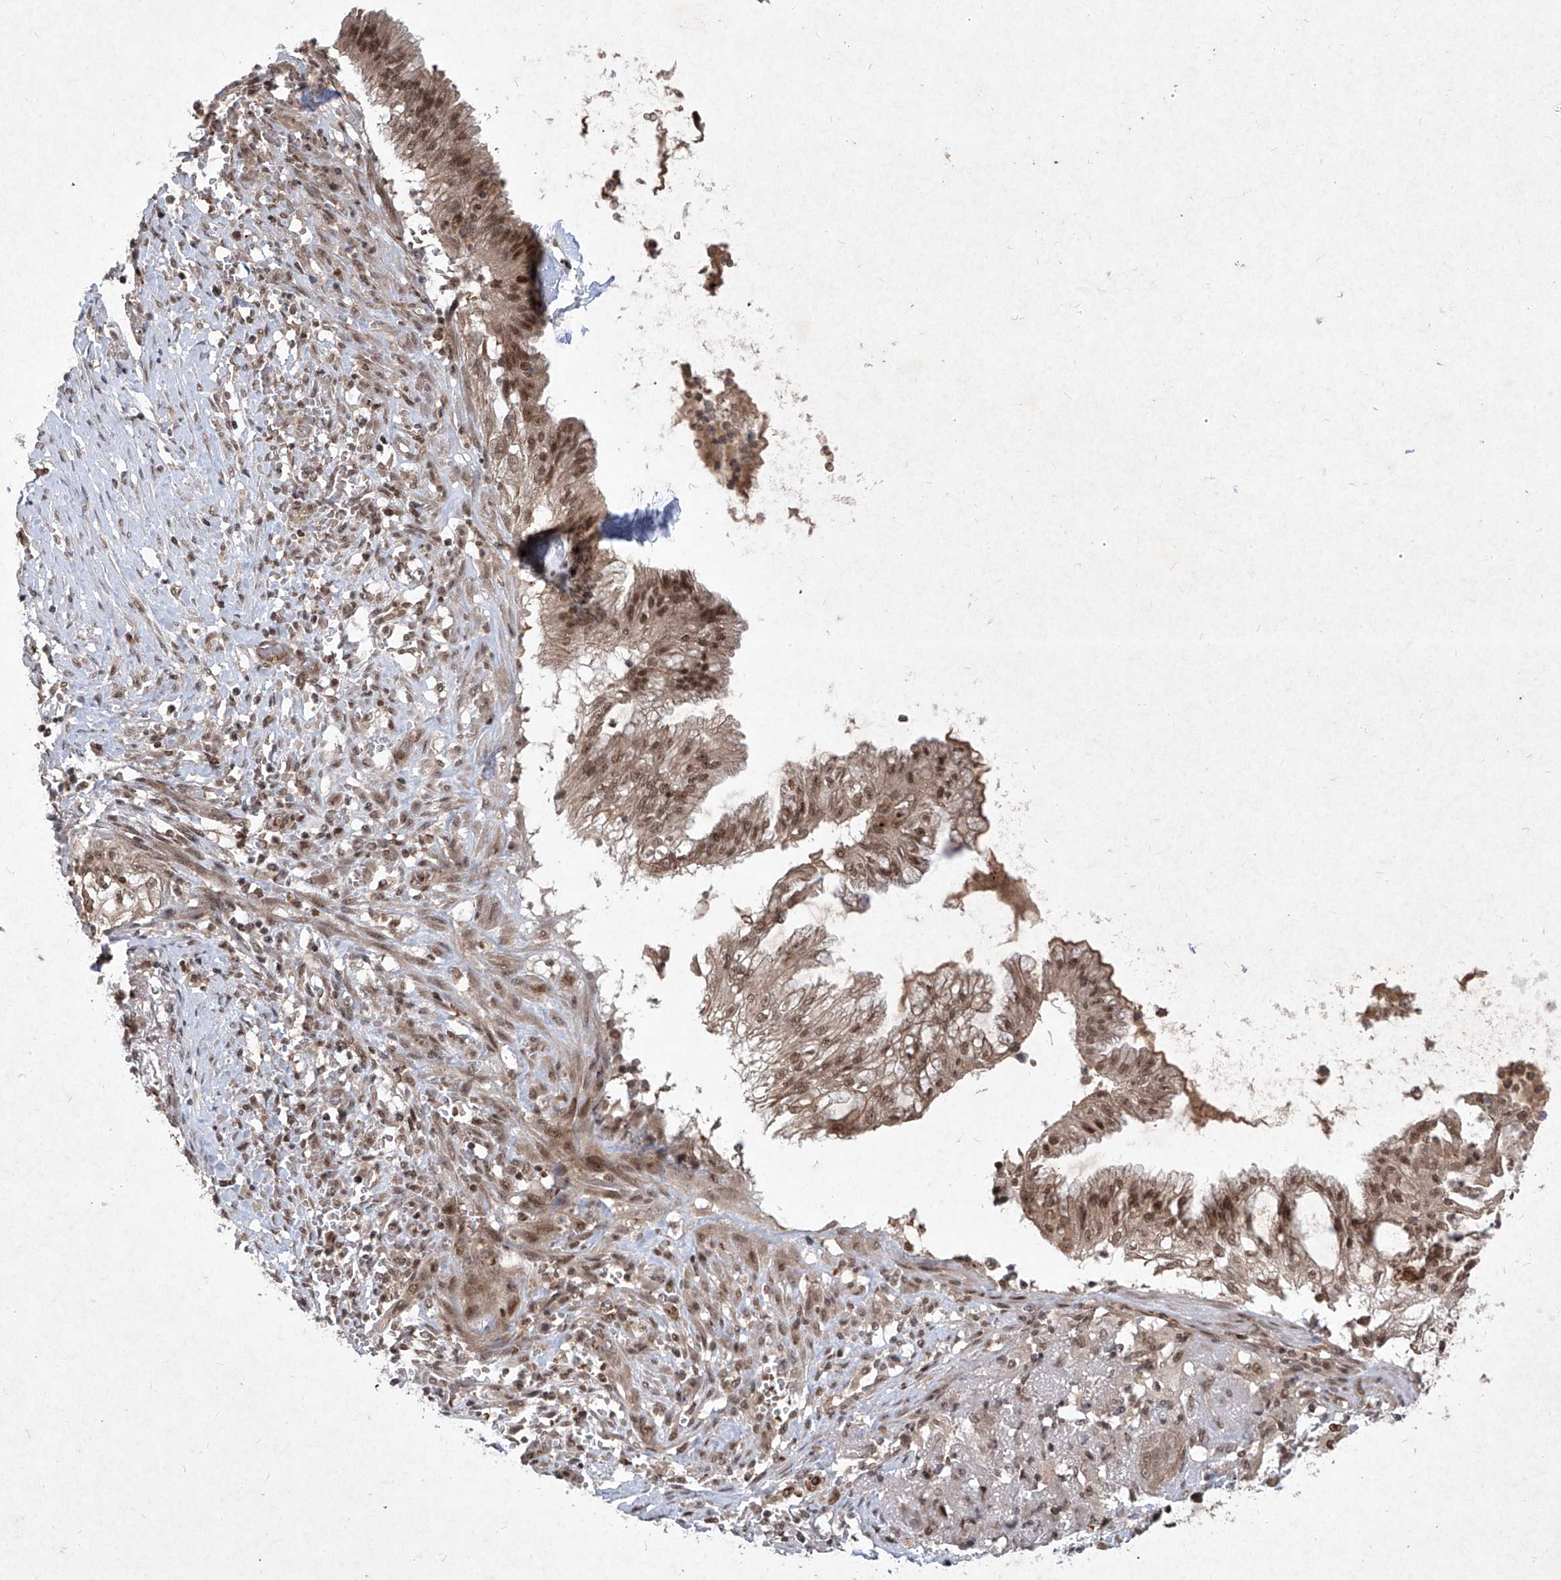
{"staining": {"intensity": "moderate", "quantity": ">75%", "location": "cytoplasmic/membranous,nuclear"}, "tissue": "lung cancer", "cell_type": "Tumor cells", "image_type": "cancer", "snomed": [{"axis": "morphology", "description": "Adenocarcinoma, NOS"}, {"axis": "topography", "description": "Lung"}], "caption": "Moderate cytoplasmic/membranous and nuclear staining for a protein is identified in about >75% of tumor cells of lung cancer (adenocarcinoma) using immunohistochemistry.", "gene": "IRF2", "patient": {"sex": "female", "age": 70}}